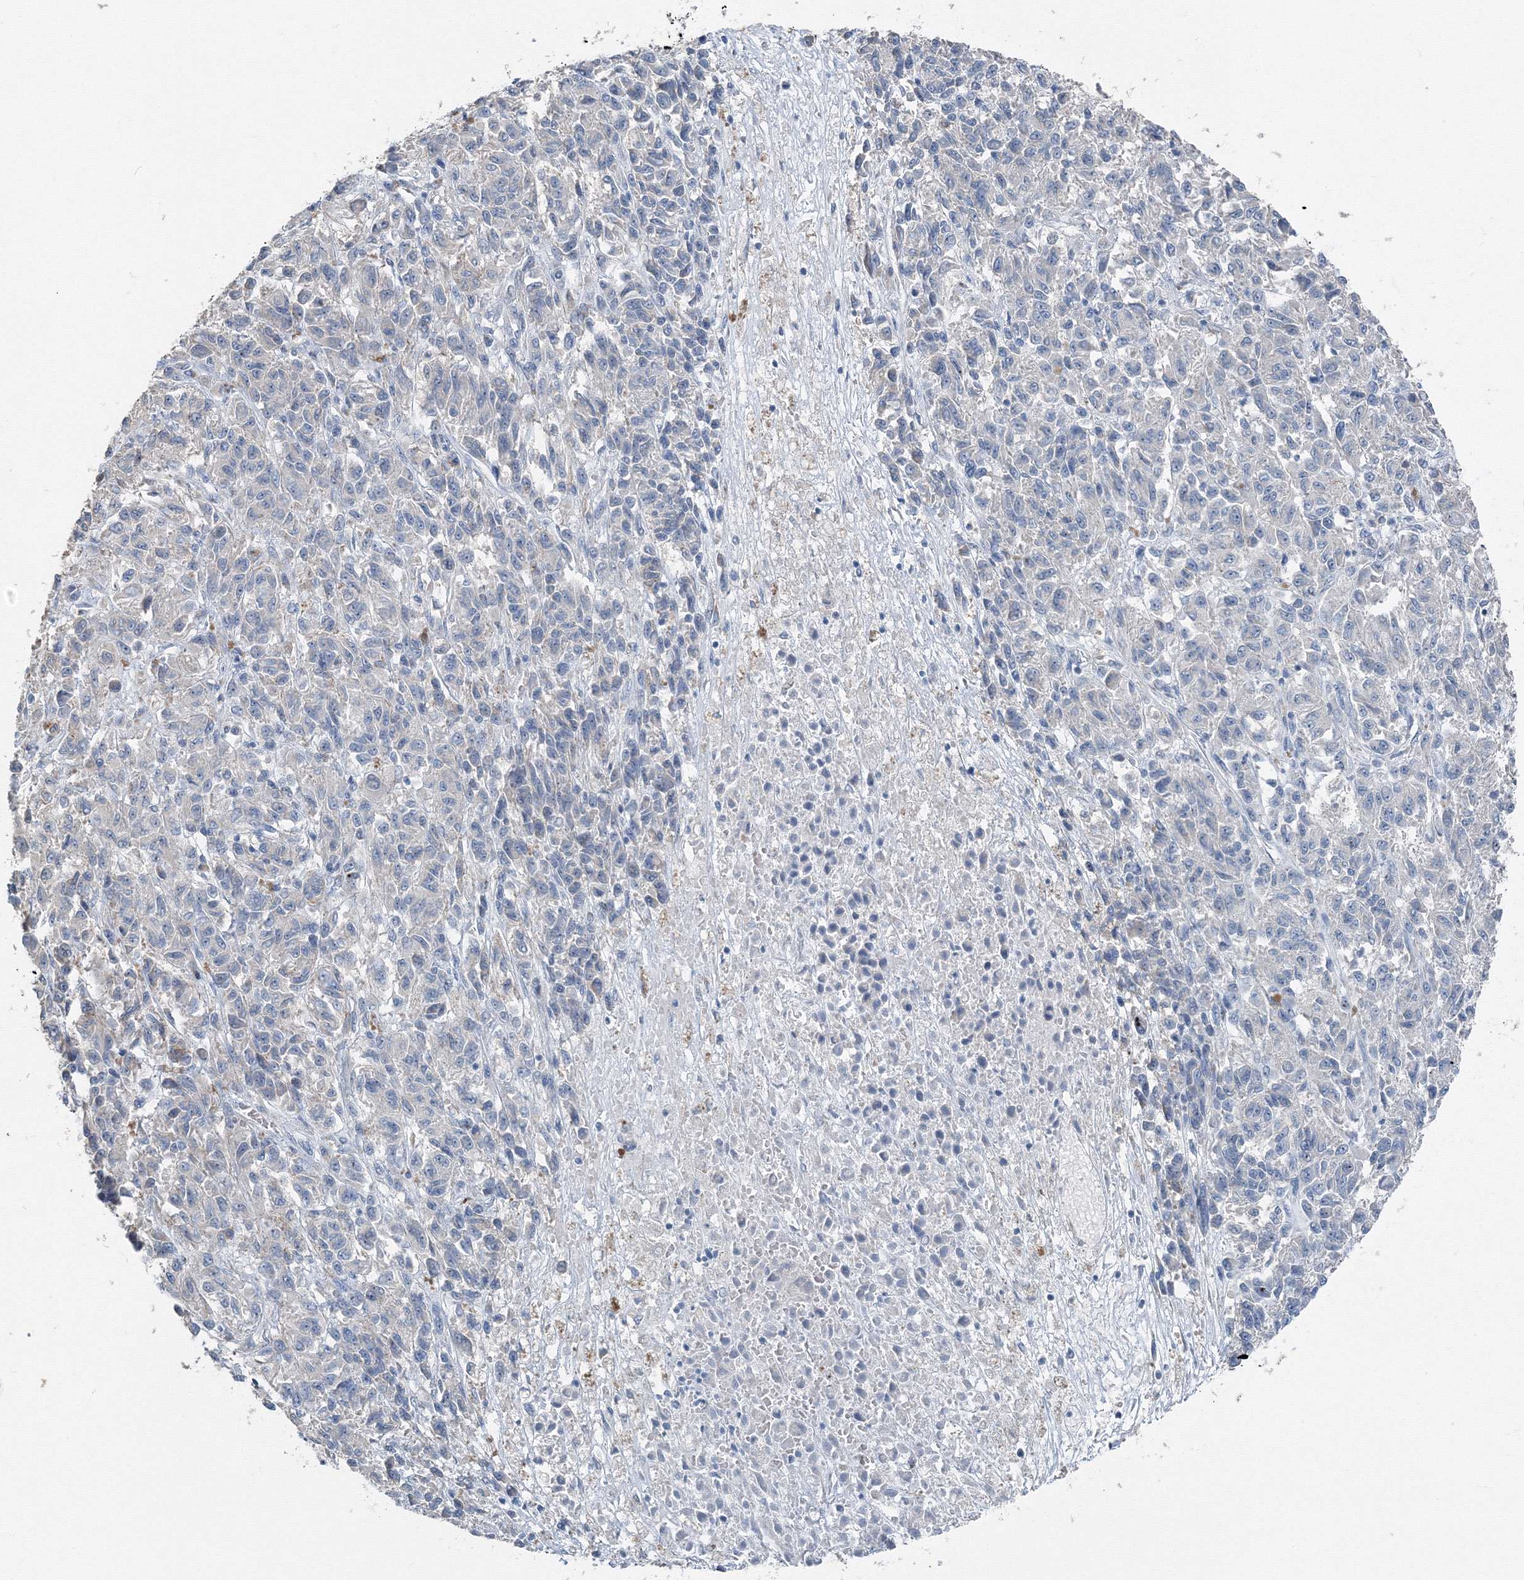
{"staining": {"intensity": "negative", "quantity": "none", "location": "none"}, "tissue": "melanoma", "cell_type": "Tumor cells", "image_type": "cancer", "snomed": [{"axis": "morphology", "description": "Malignant melanoma, Metastatic site"}, {"axis": "topography", "description": "Lung"}], "caption": "Immunohistochemistry of human melanoma exhibits no staining in tumor cells.", "gene": "AASDH", "patient": {"sex": "male", "age": 64}}